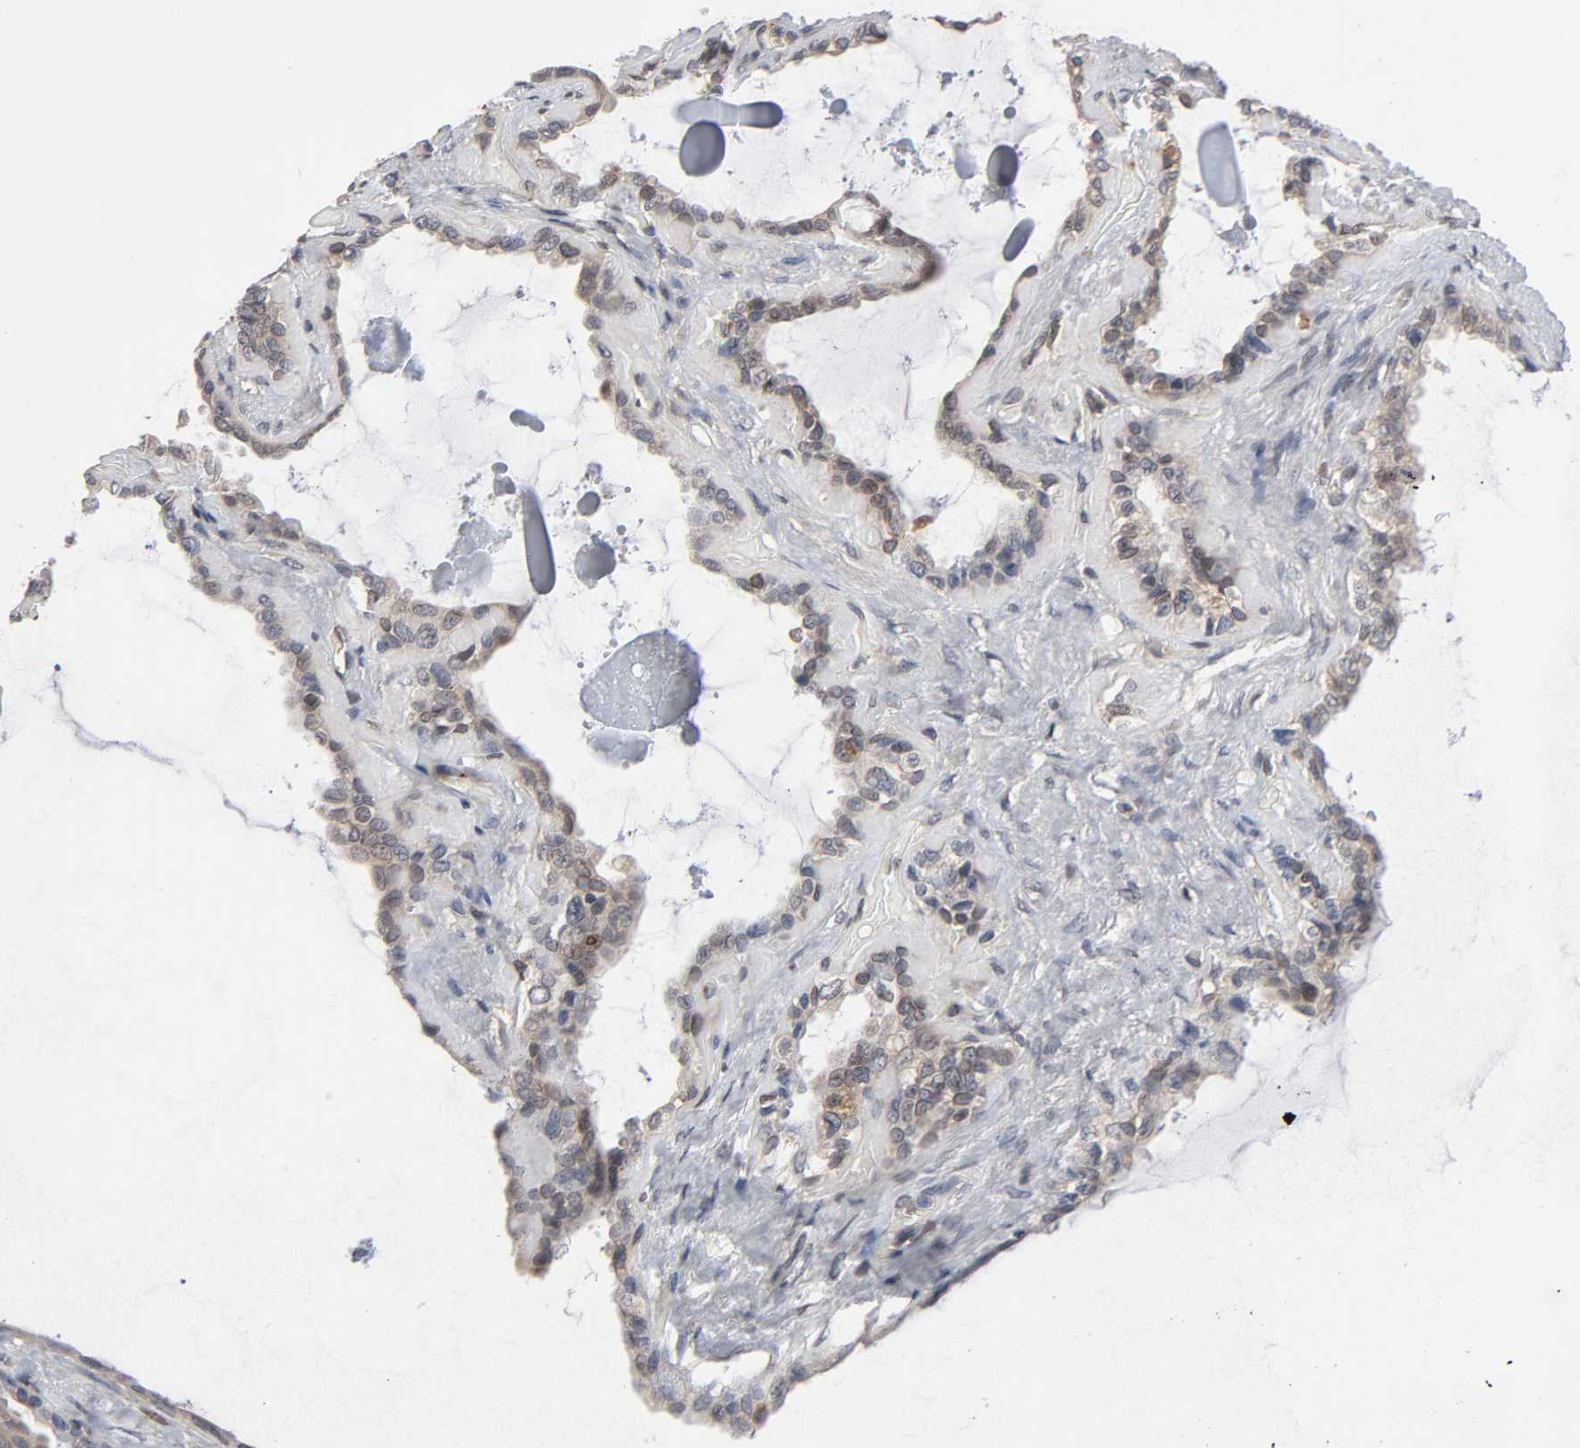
{"staining": {"intensity": "weak", "quantity": "25%-75%", "location": "cytoplasmic/membranous,nuclear"}, "tissue": "seminal vesicle", "cell_type": "Glandular cells", "image_type": "normal", "snomed": [{"axis": "morphology", "description": "Normal tissue, NOS"}, {"axis": "morphology", "description": "Inflammation, NOS"}, {"axis": "topography", "description": "Urinary bladder"}, {"axis": "topography", "description": "Prostate"}, {"axis": "topography", "description": "Seminal veicle"}], "caption": "Immunohistochemistry (IHC) of normal human seminal vesicle demonstrates low levels of weak cytoplasmic/membranous,nuclear expression in approximately 25%-75% of glandular cells. Immunohistochemistry (IHC) stains the protein of interest in brown and the nuclei are stained blue.", "gene": "CCDC175", "patient": {"sex": "male", "age": 82}}